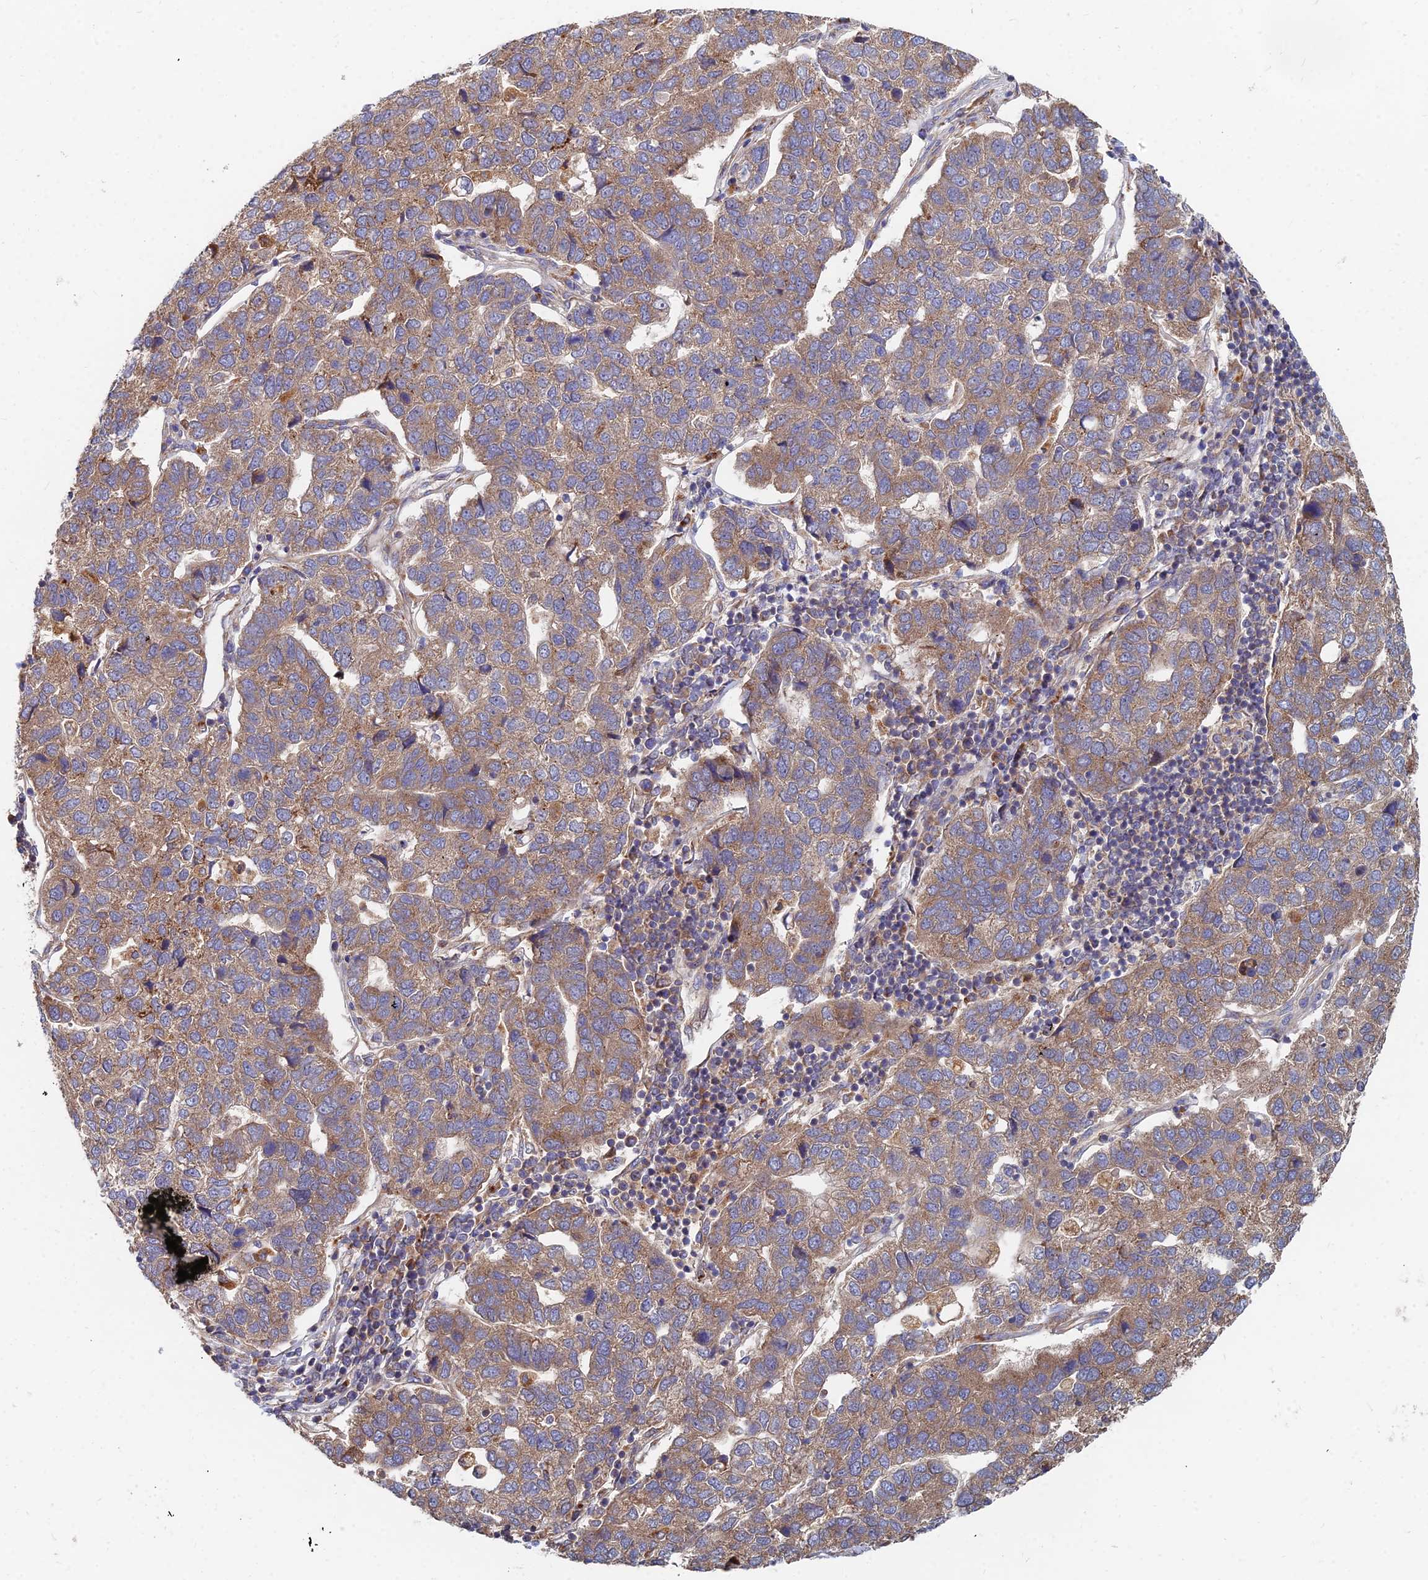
{"staining": {"intensity": "moderate", "quantity": ">75%", "location": "cytoplasmic/membranous"}, "tissue": "pancreatic cancer", "cell_type": "Tumor cells", "image_type": "cancer", "snomed": [{"axis": "morphology", "description": "Adenocarcinoma, NOS"}, {"axis": "topography", "description": "Pancreas"}], "caption": "Approximately >75% of tumor cells in human adenocarcinoma (pancreatic) exhibit moderate cytoplasmic/membranous protein expression as visualized by brown immunohistochemical staining.", "gene": "CCZ1", "patient": {"sex": "female", "age": 61}}